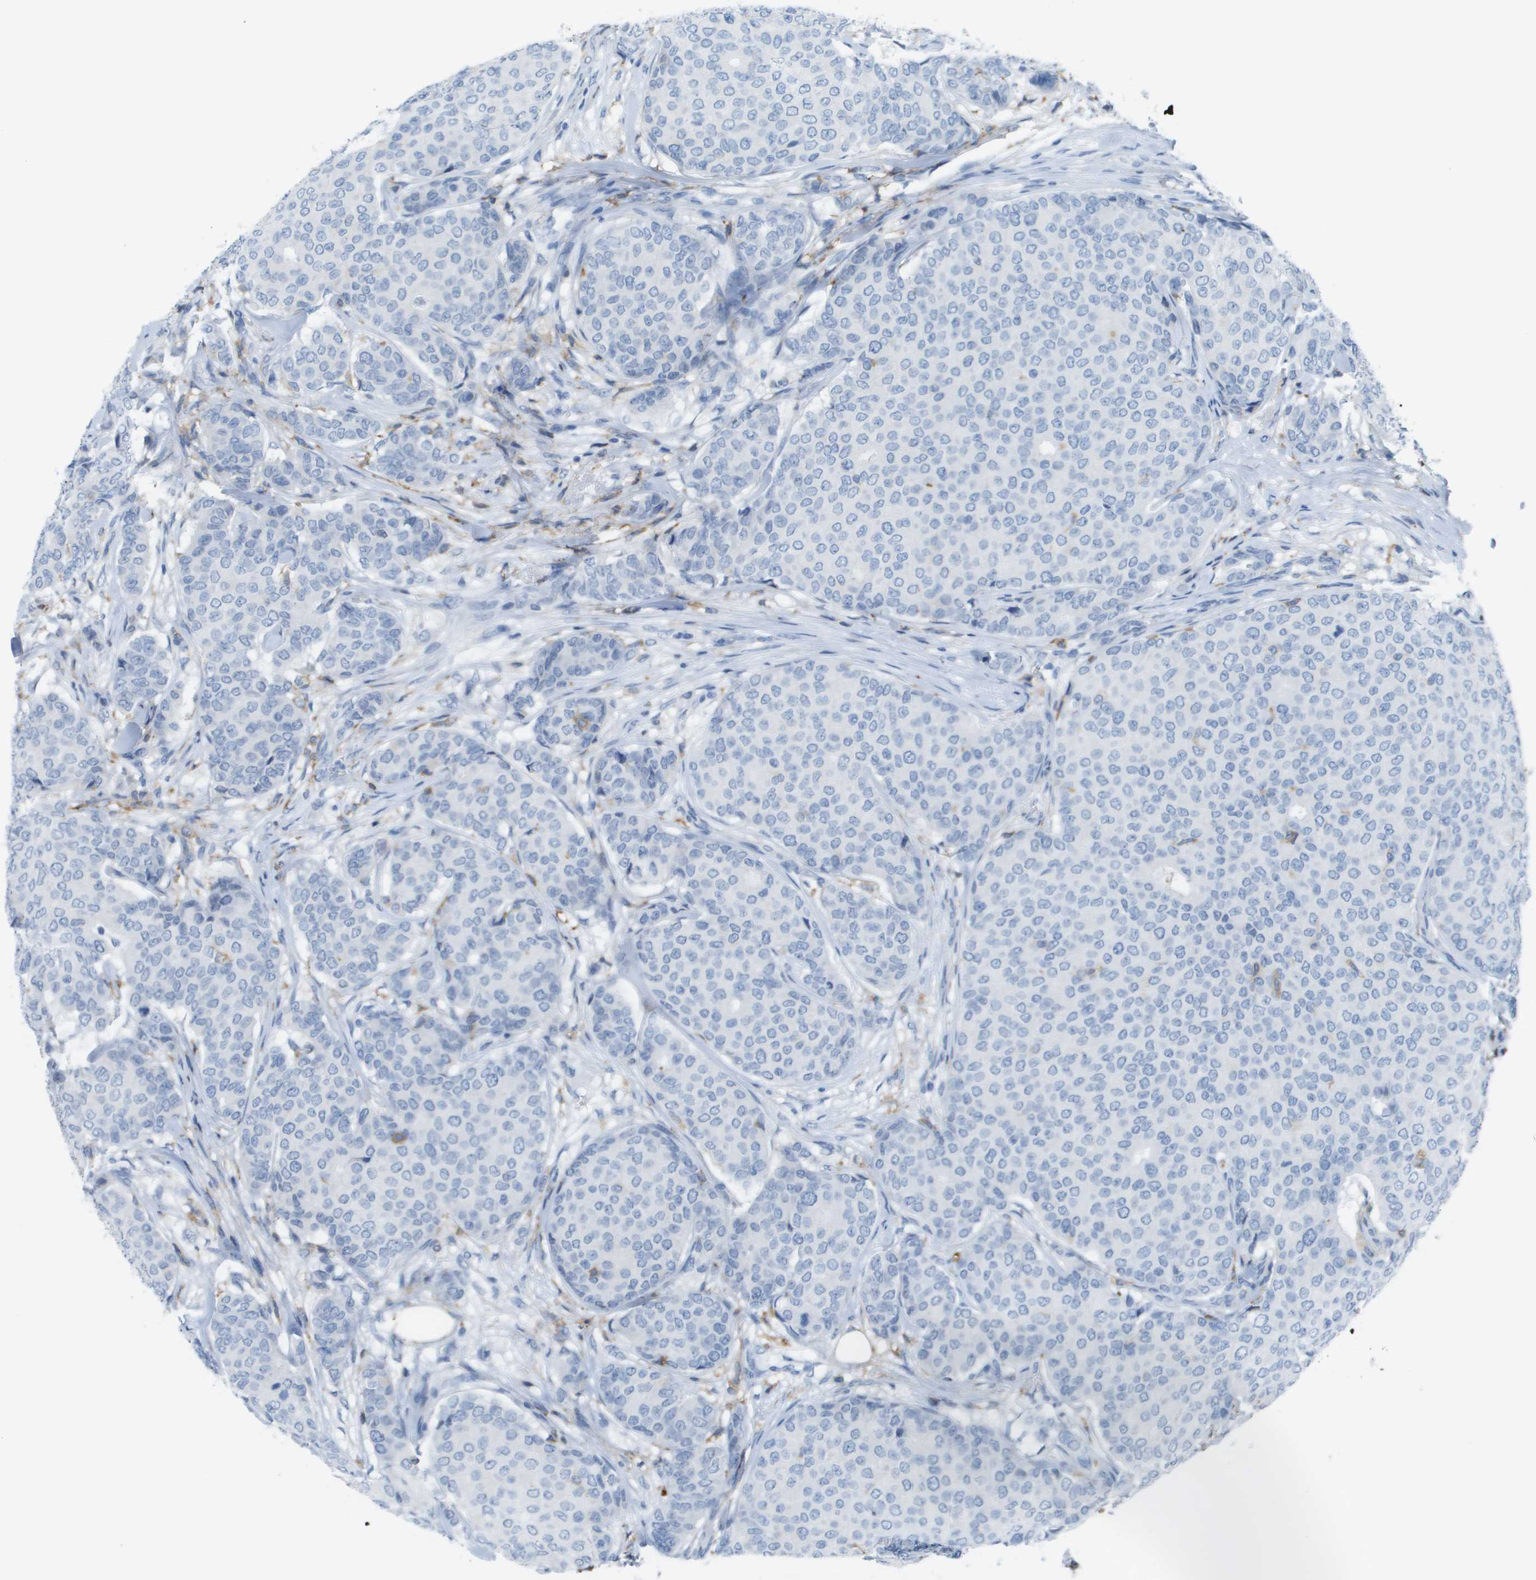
{"staining": {"intensity": "negative", "quantity": "none", "location": "none"}, "tissue": "breast cancer", "cell_type": "Tumor cells", "image_type": "cancer", "snomed": [{"axis": "morphology", "description": "Duct carcinoma"}, {"axis": "topography", "description": "Breast"}], "caption": "Breast cancer (infiltrating ductal carcinoma) was stained to show a protein in brown. There is no significant staining in tumor cells.", "gene": "ZBTB43", "patient": {"sex": "female", "age": 75}}